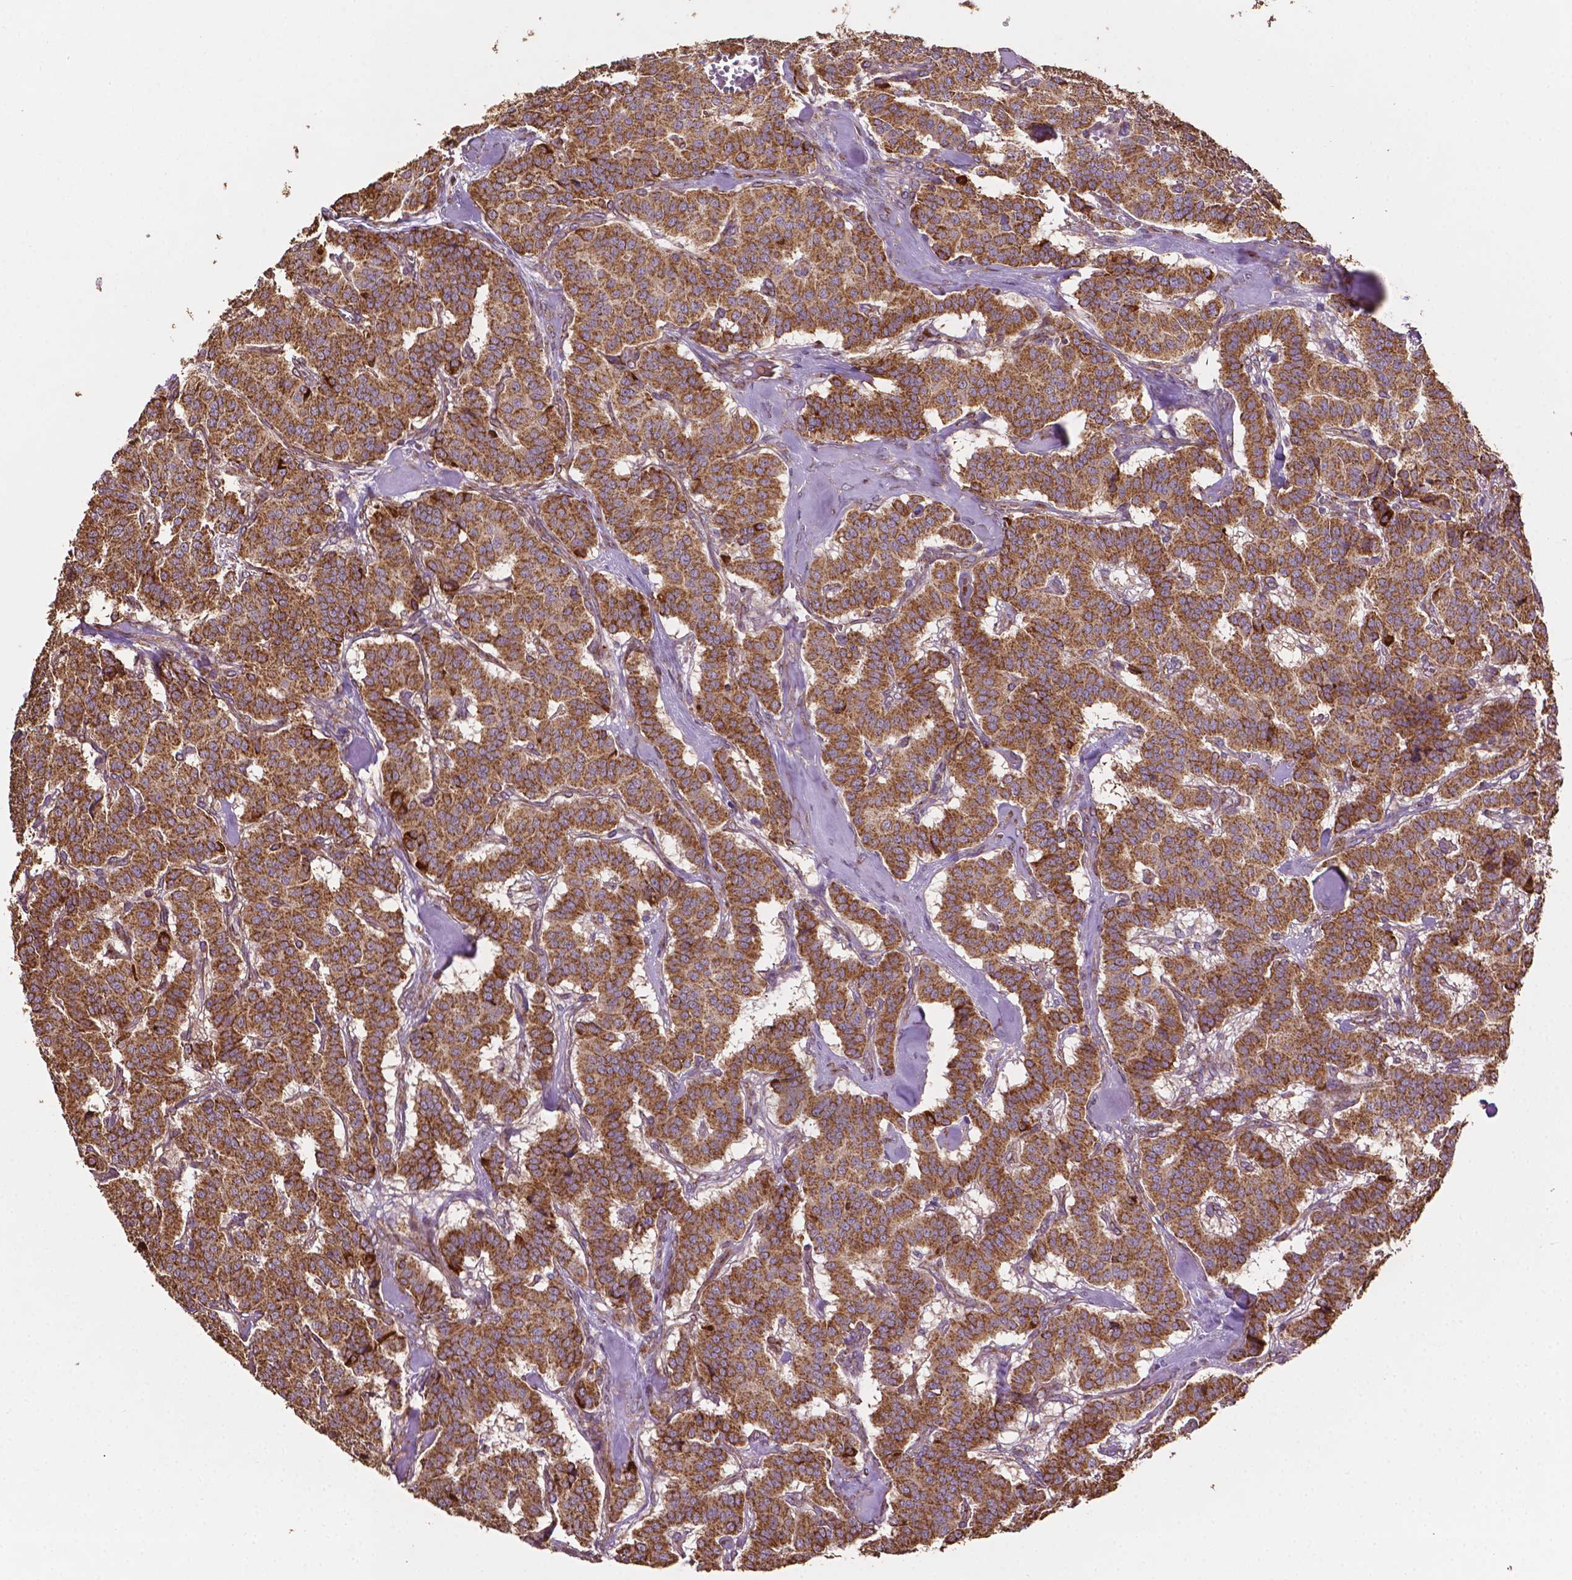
{"staining": {"intensity": "moderate", "quantity": ">75%", "location": "cytoplasmic/membranous"}, "tissue": "carcinoid", "cell_type": "Tumor cells", "image_type": "cancer", "snomed": [{"axis": "morphology", "description": "Normal tissue, NOS"}, {"axis": "morphology", "description": "Carcinoid, malignant, NOS"}, {"axis": "topography", "description": "Lung"}], "caption": "Protein staining exhibits moderate cytoplasmic/membranous expression in approximately >75% of tumor cells in carcinoid. Immunohistochemistry (ihc) stains the protein of interest in brown and the nuclei are stained blue.", "gene": "LRR1", "patient": {"sex": "female", "age": 46}}